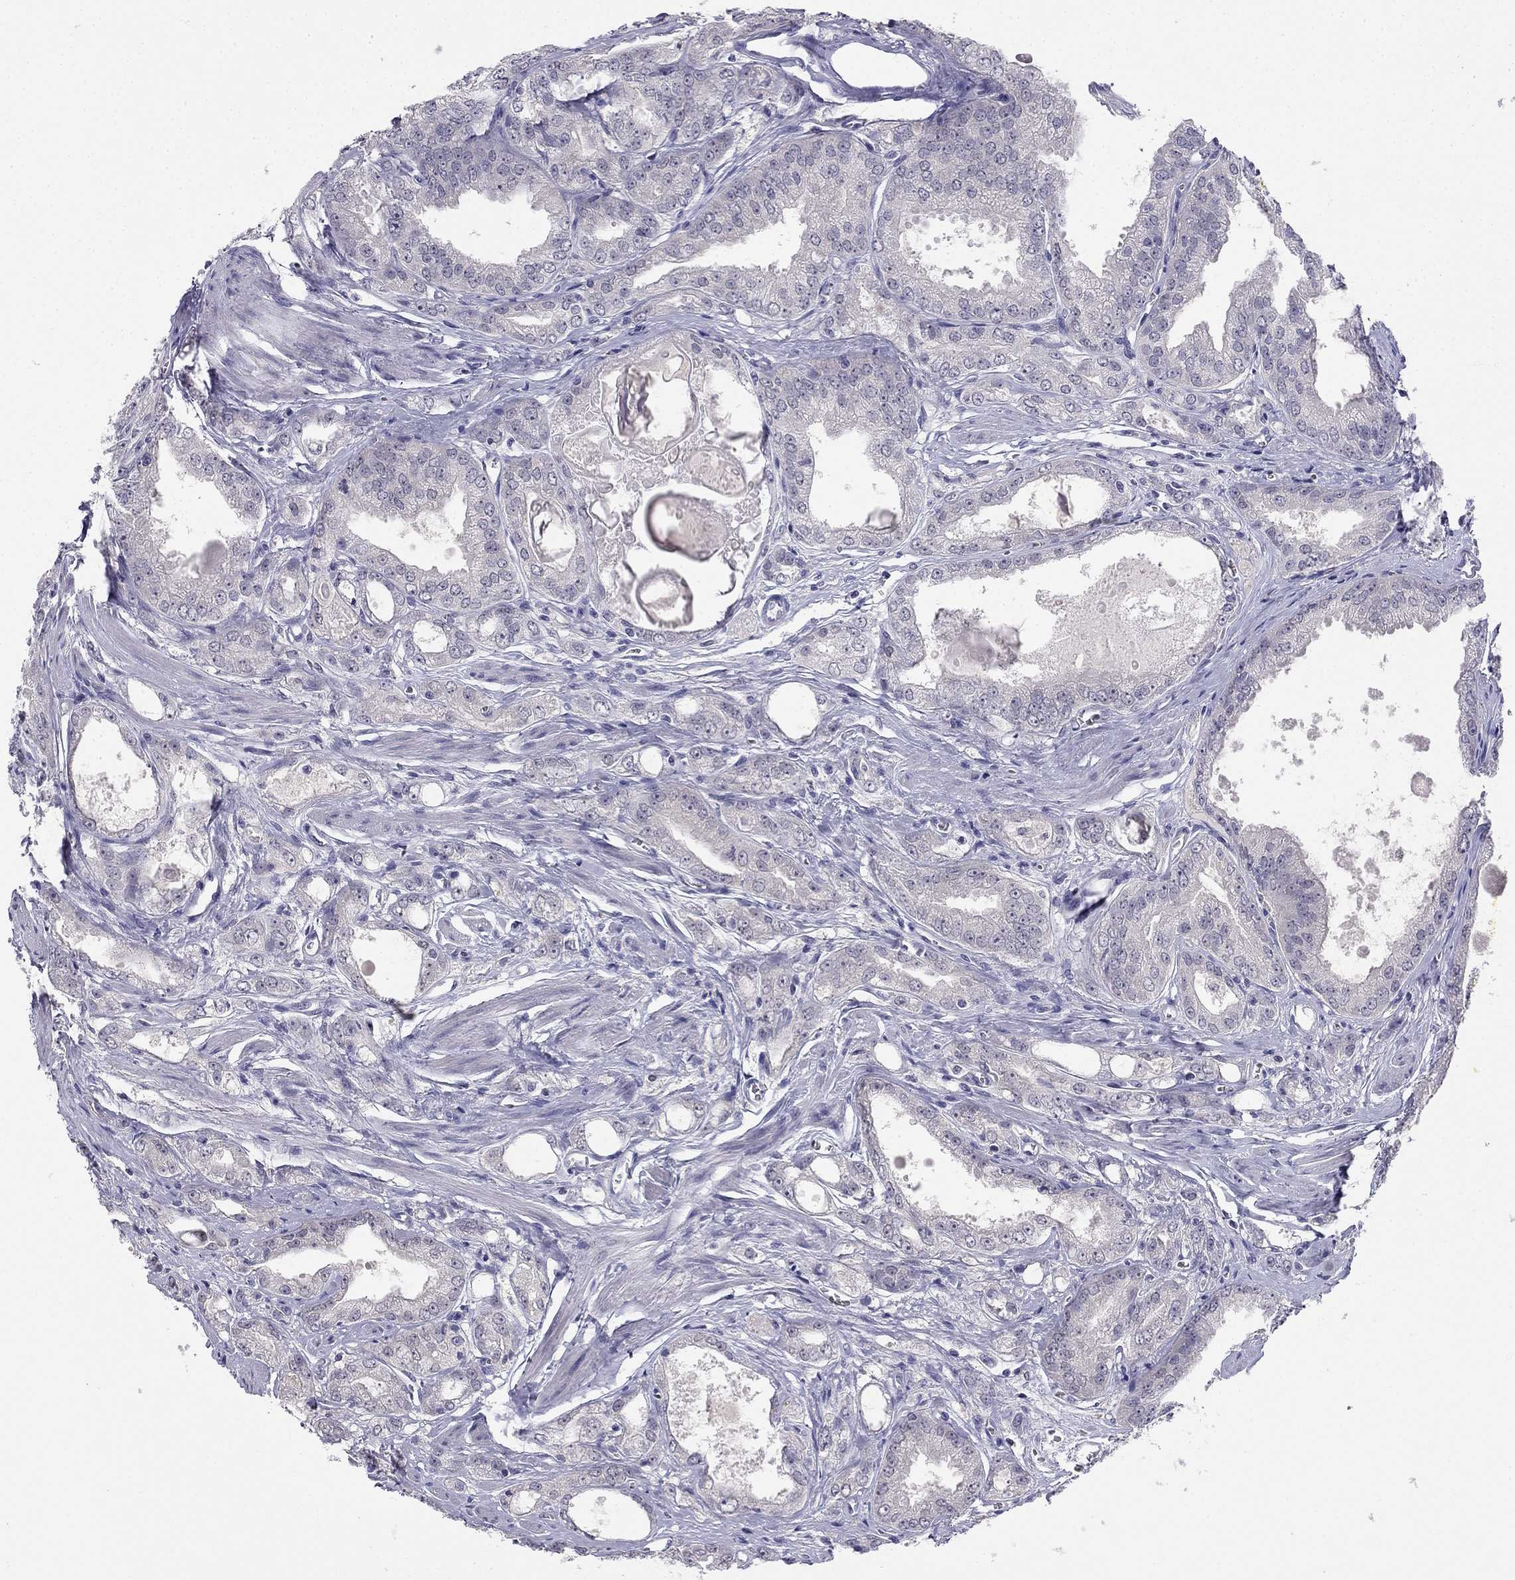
{"staining": {"intensity": "negative", "quantity": "none", "location": "none"}, "tissue": "prostate cancer", "cell_type": "Tumor cells", "image_type": "cancer", "snomed": [{"axis": "morphology", "description": "Adenocarcinoma, NOS"}, {"axis": "morphology", "description": "Adenocarcinoma, High grade"}, {"axis": "topography", "description": "Prostate"}], "caption": "Tumor cells are negative for brown protein staining in prostate cancer.", "gene": "C16orf89", "patient": {"sex": "male", "age": 70}}